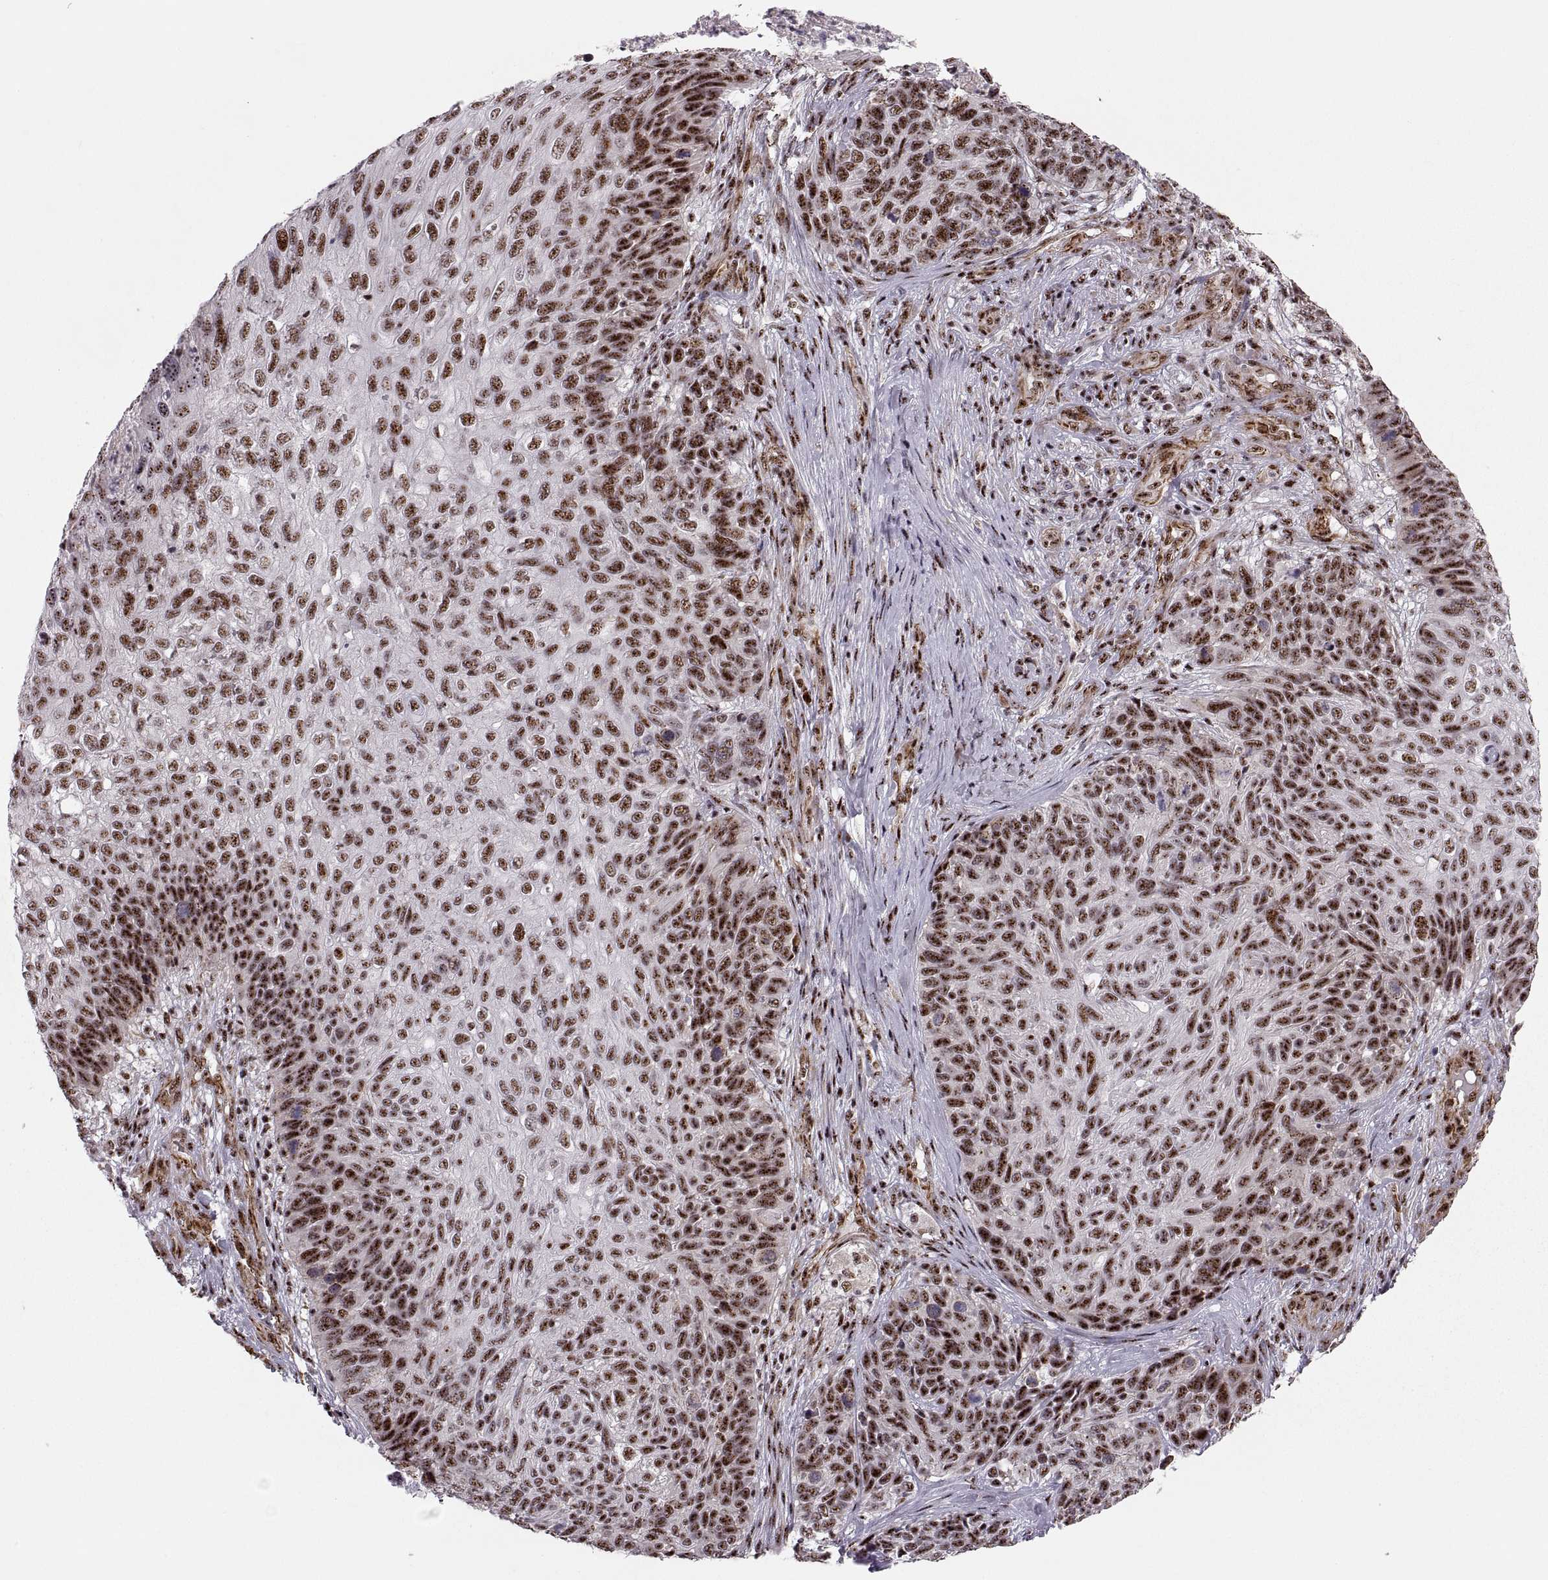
{"staining": {"intensity": "strong", "quantity": ">75%", "location": "nuclear"}, "tissue": "skin cancer", "cell_type": "Tumor cells", "image_type": "cancer", "snomed": [{"axis": "morphology", "description": "Squamous cell carcinoma, NOS"}, {"axis": "topography", "description": "Skin"}], "caption": "Immunohistochemical staining of skin cancer (squamous cell carcinoma) displays strong nuclear protein positivity in approximately >75% of tumor cells. (IHC, brightfield microscopy, high magnification).", "gene": "ZCCHC17", "patient": {"sex": "male", "age": 92}}